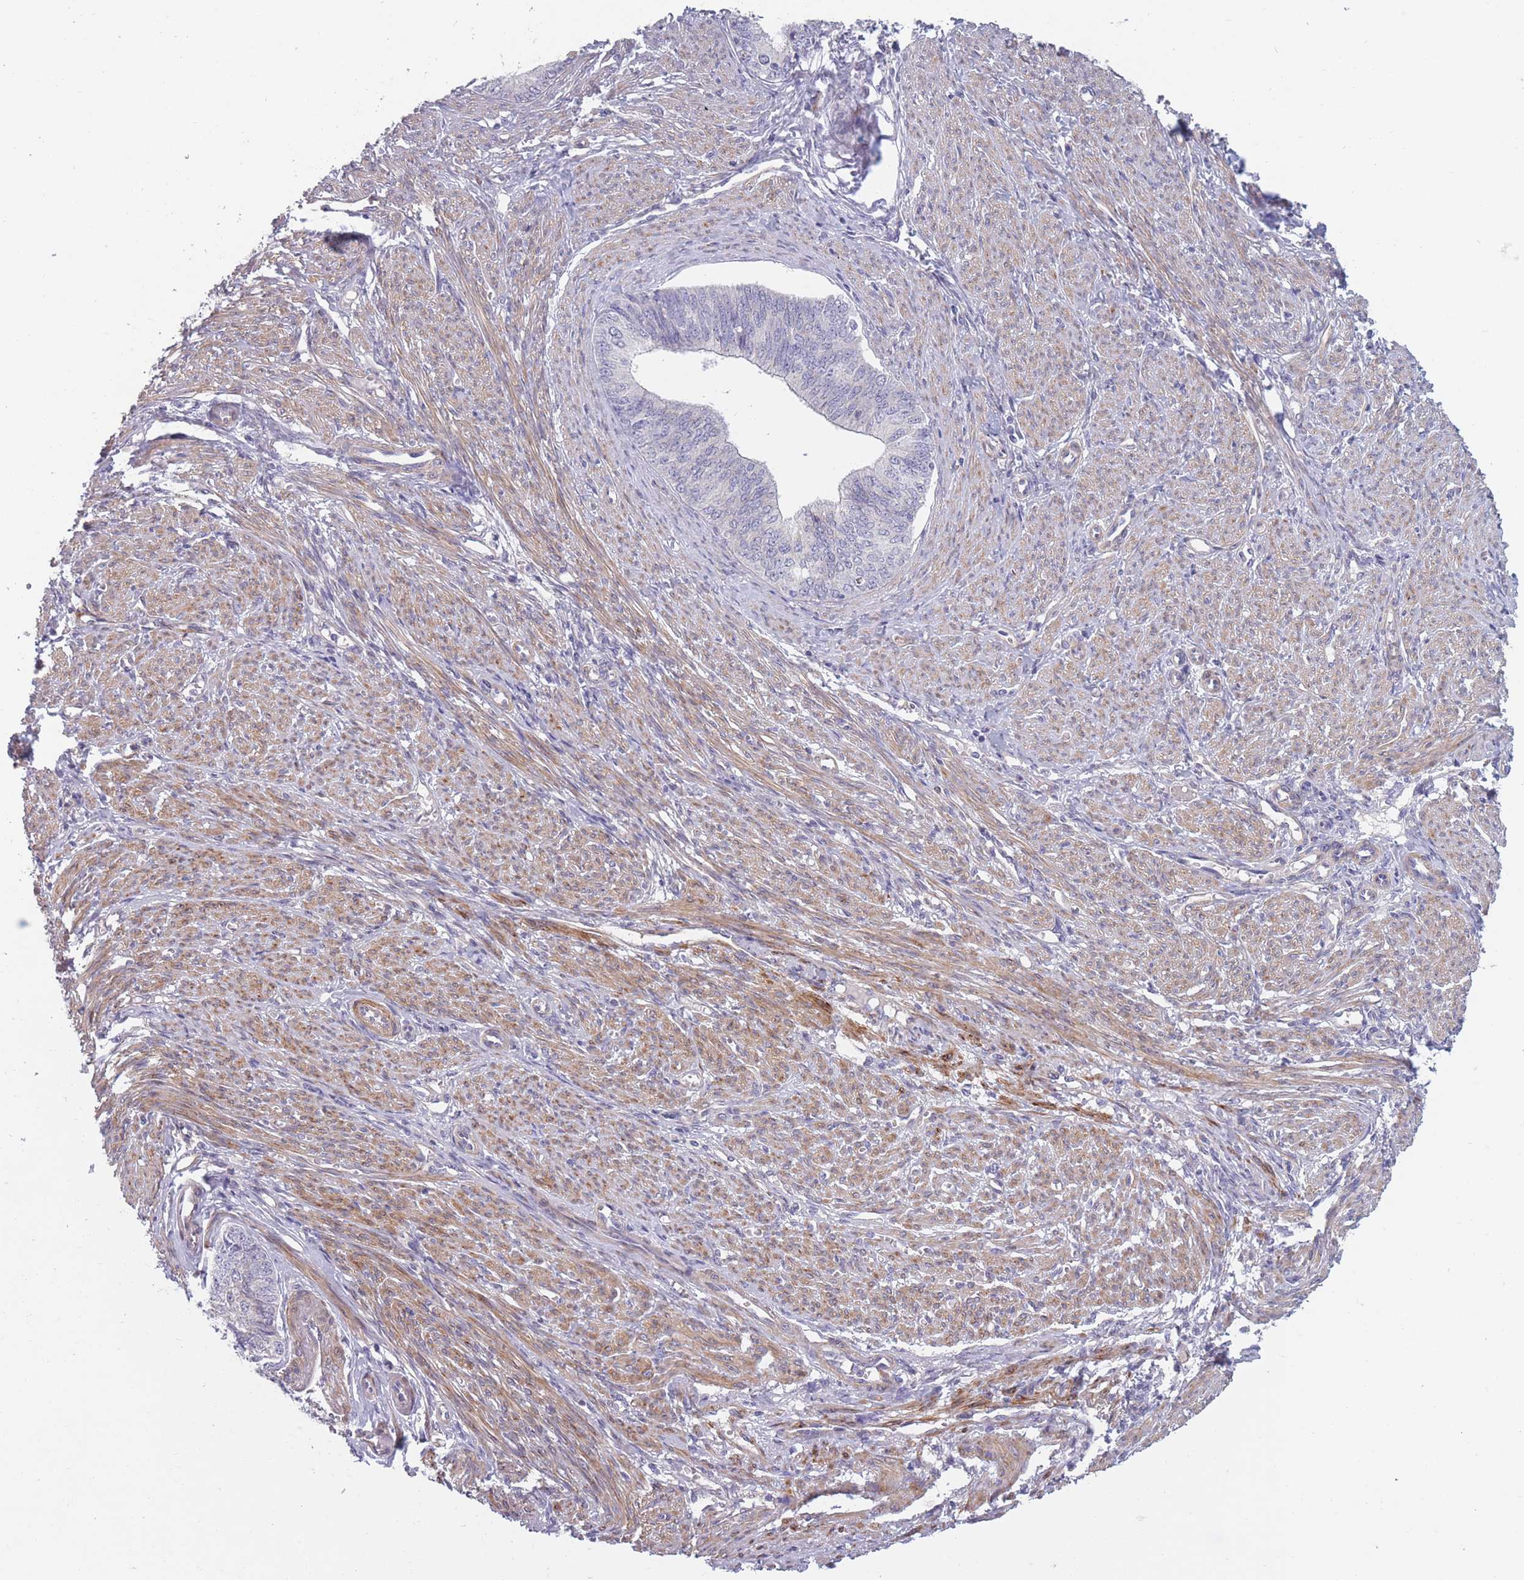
{"staining": {"intensity": "negative", "quantity": "none", "location": "none"}, "tissue": "endometrial cancer", "cell_type": "Tumor cells", "image_type": "cancer", "snomed": [{"axis": "morphology", "description": "Adenocarcinoma, NOS"}, {"axis": "topography", "description": "Endometrium"}], "caption": "Protein analysis of endometrial cancer shows no significant positivity in tumor cells.", "gene": "CCNQ", "patient": {"sex": "female", "age": 68}}